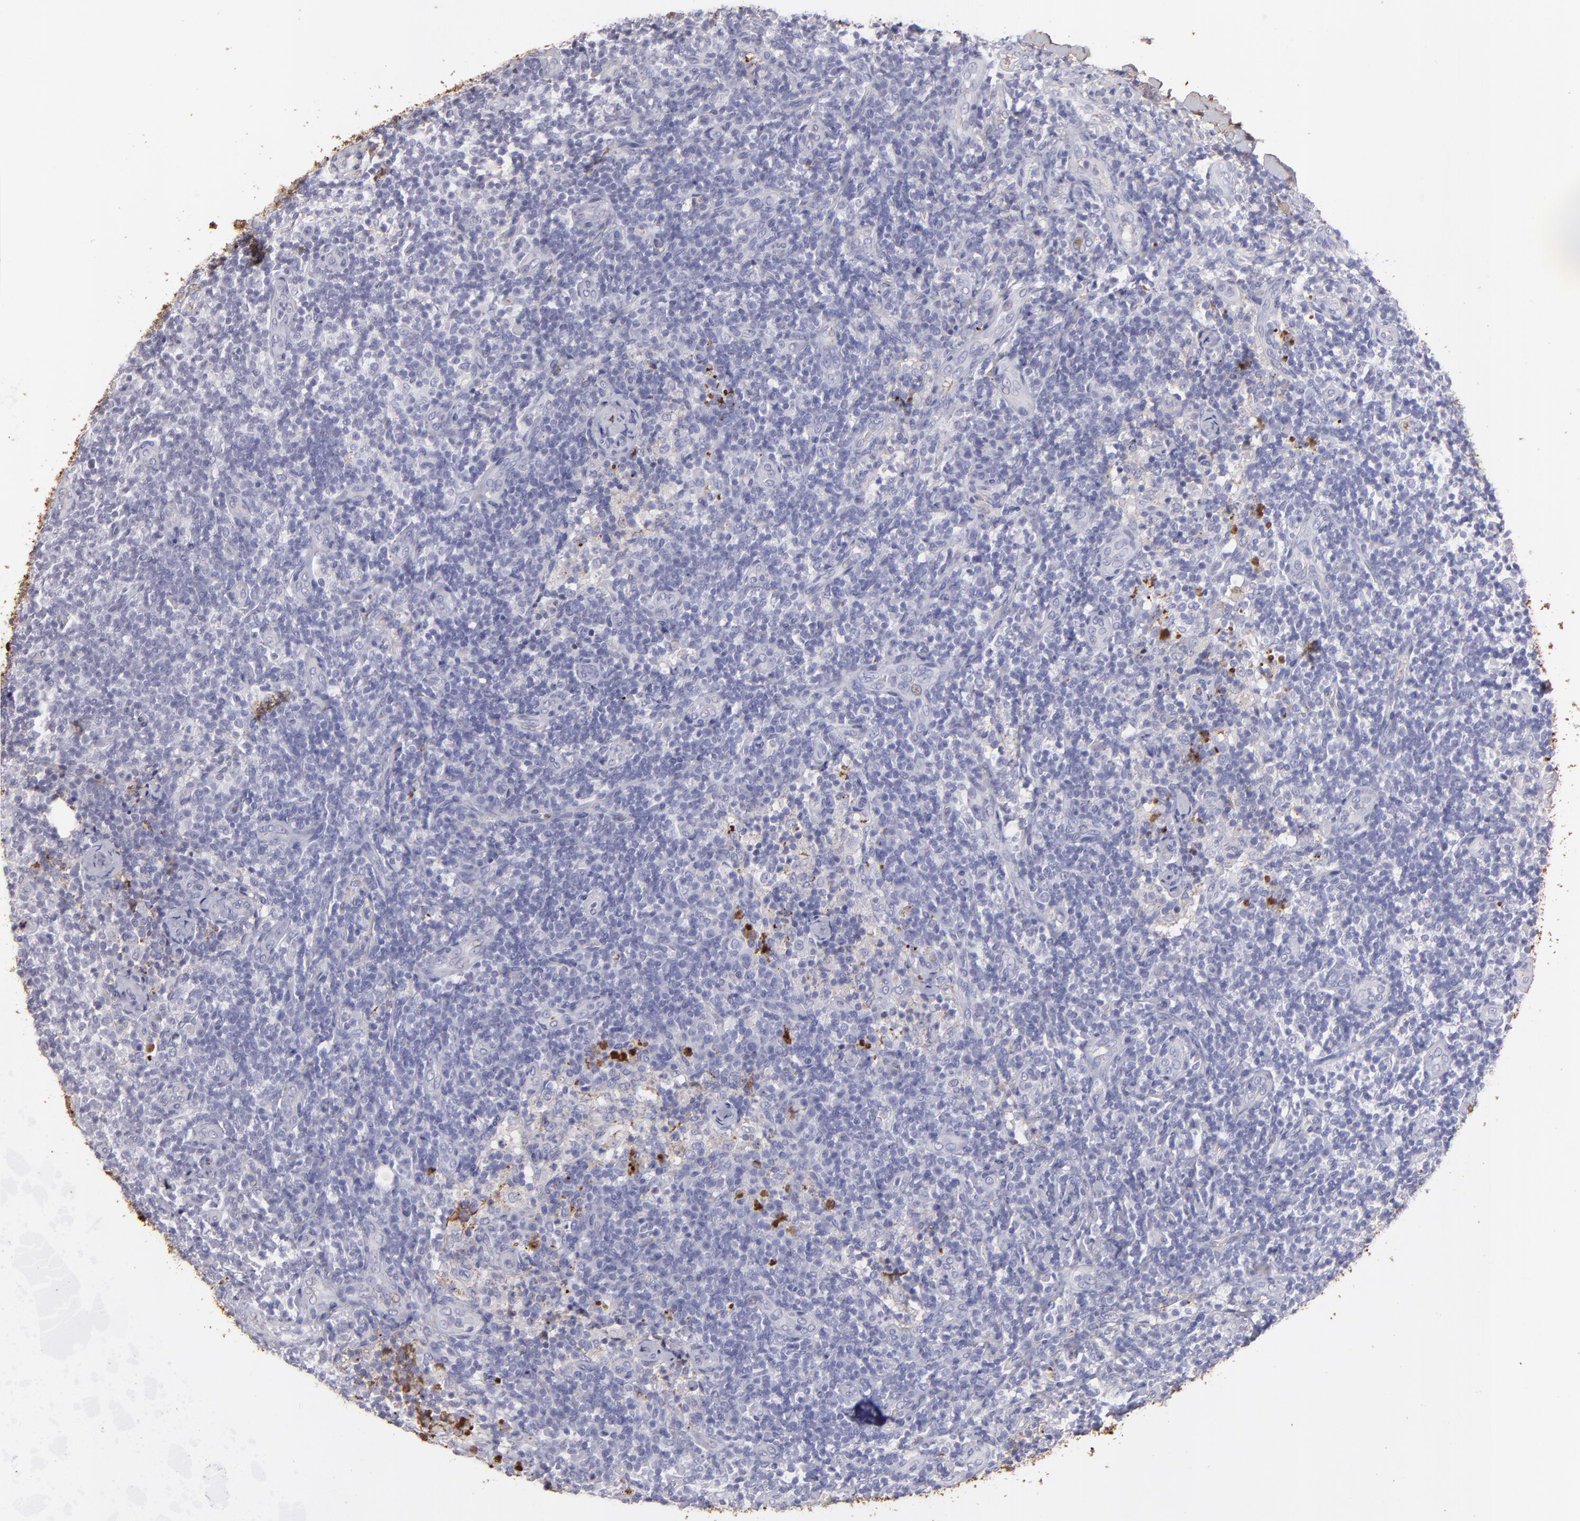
{"staining": {"intensity": "negative", "quantity": "none", "location": "none"}, "tissue": "lymph node", "cell_type": "Non-germinal center cells", "image_type": "normal", "snomed": [{"axis": "morphology", "description": "Normal tissue, NOS"}, {"axis": "morphology", "description": "Inflammation, NOS"}, {"axis": "topography", "description": "Lymph node"}], "caption": "Immunohistochemical staining of normal lymph node reveals no significant positivity in non-germinal center cells.", "gene": "FGB", "patient": {"sex": "male", "age": 46}}